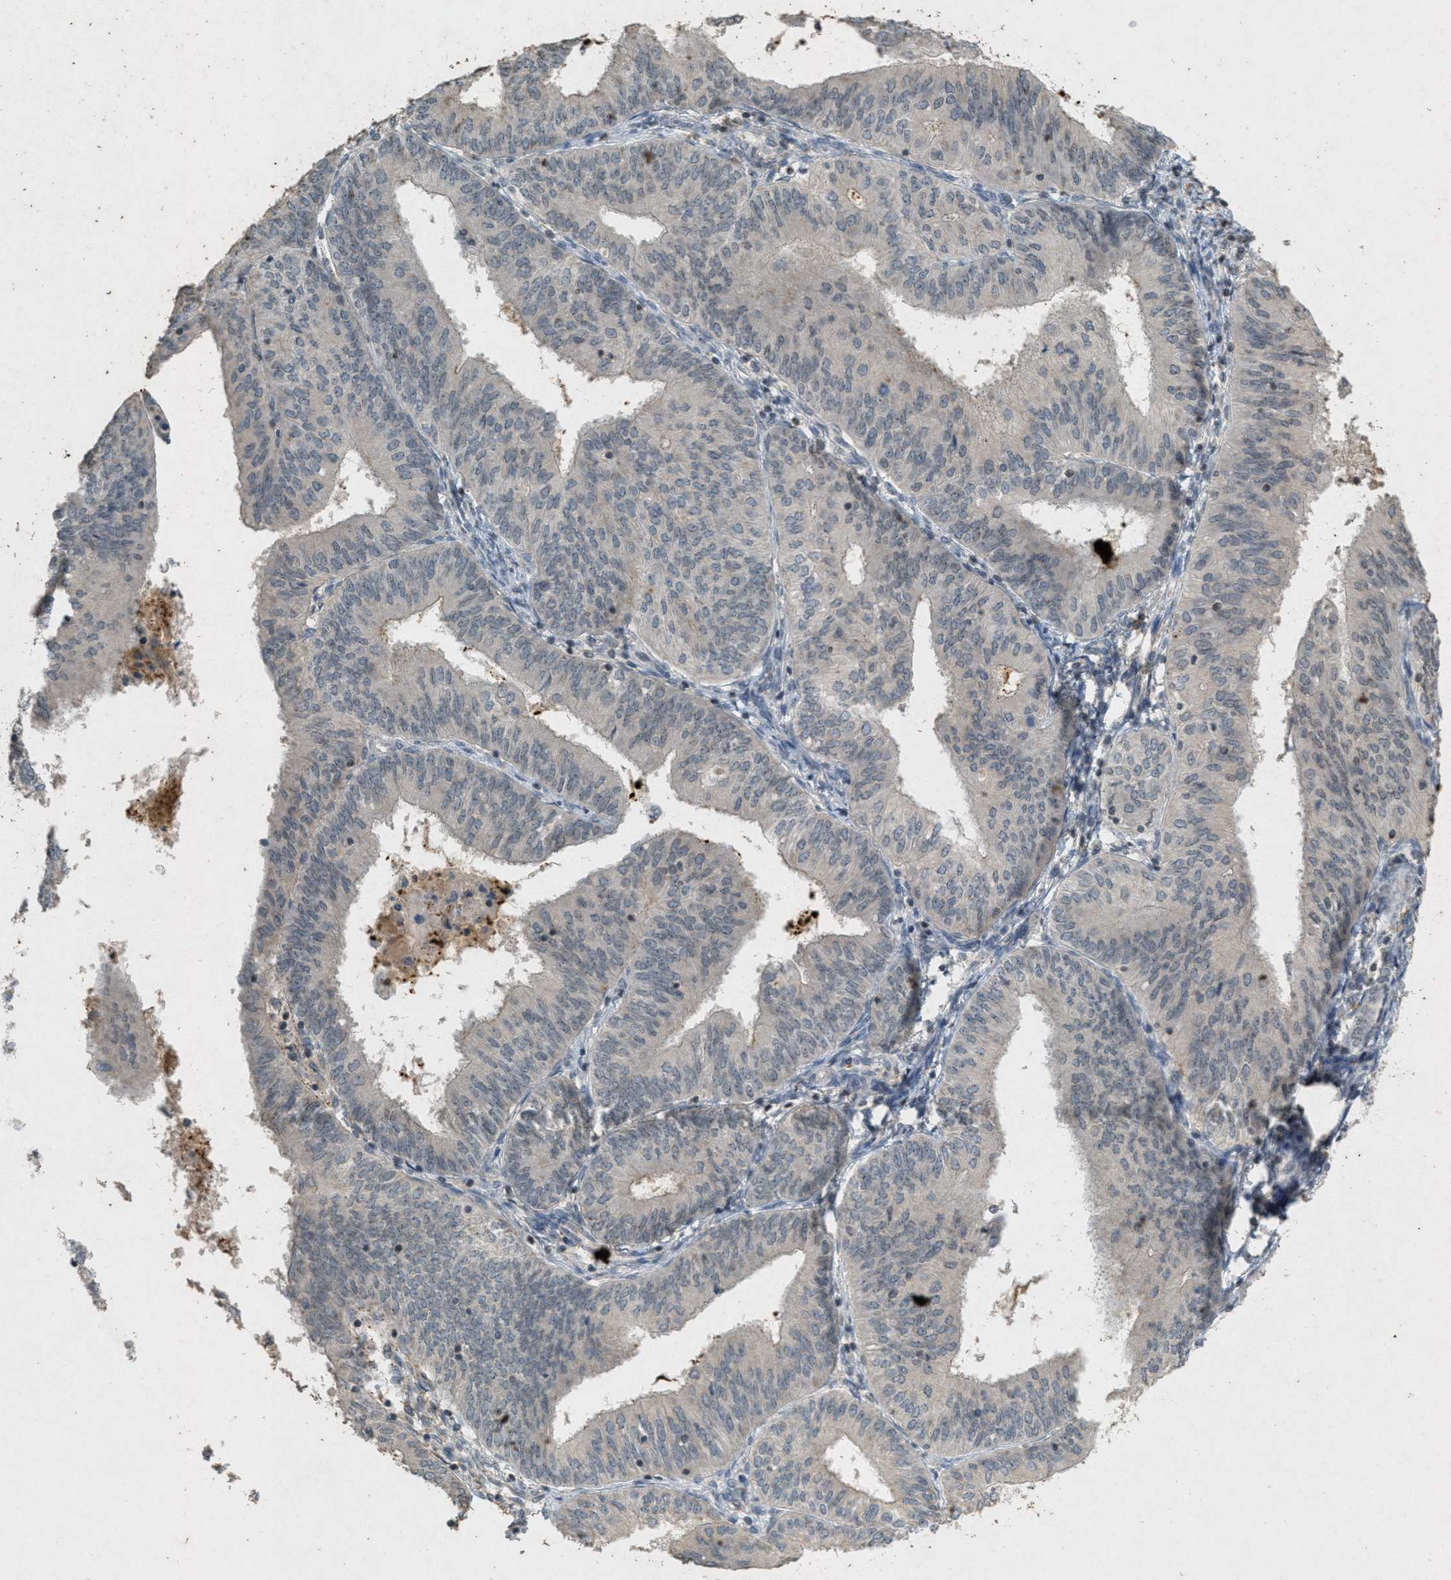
{"staining": {"intensity": "weak", "quantity": "25%-75%", "location": "cytoplasmic/membranous,nuclear"}, "tissue": "endometrial cancer", "cell_type": "Tumor cells", "image_type": "cancer", "snomed": [{"axis": "morphology", "description": "Adenocarcinoma, NOS"}, {"axis": "topography", "description": "Endometrium"}], "caption": "Protein staining exhibits weak cytoplasmic/membranous and nuclear staining in about 25%-75% of tumor cells in endometrial cancer.", "gene": "ABHD6", "patient": {"sex": "female", "age": 58}}